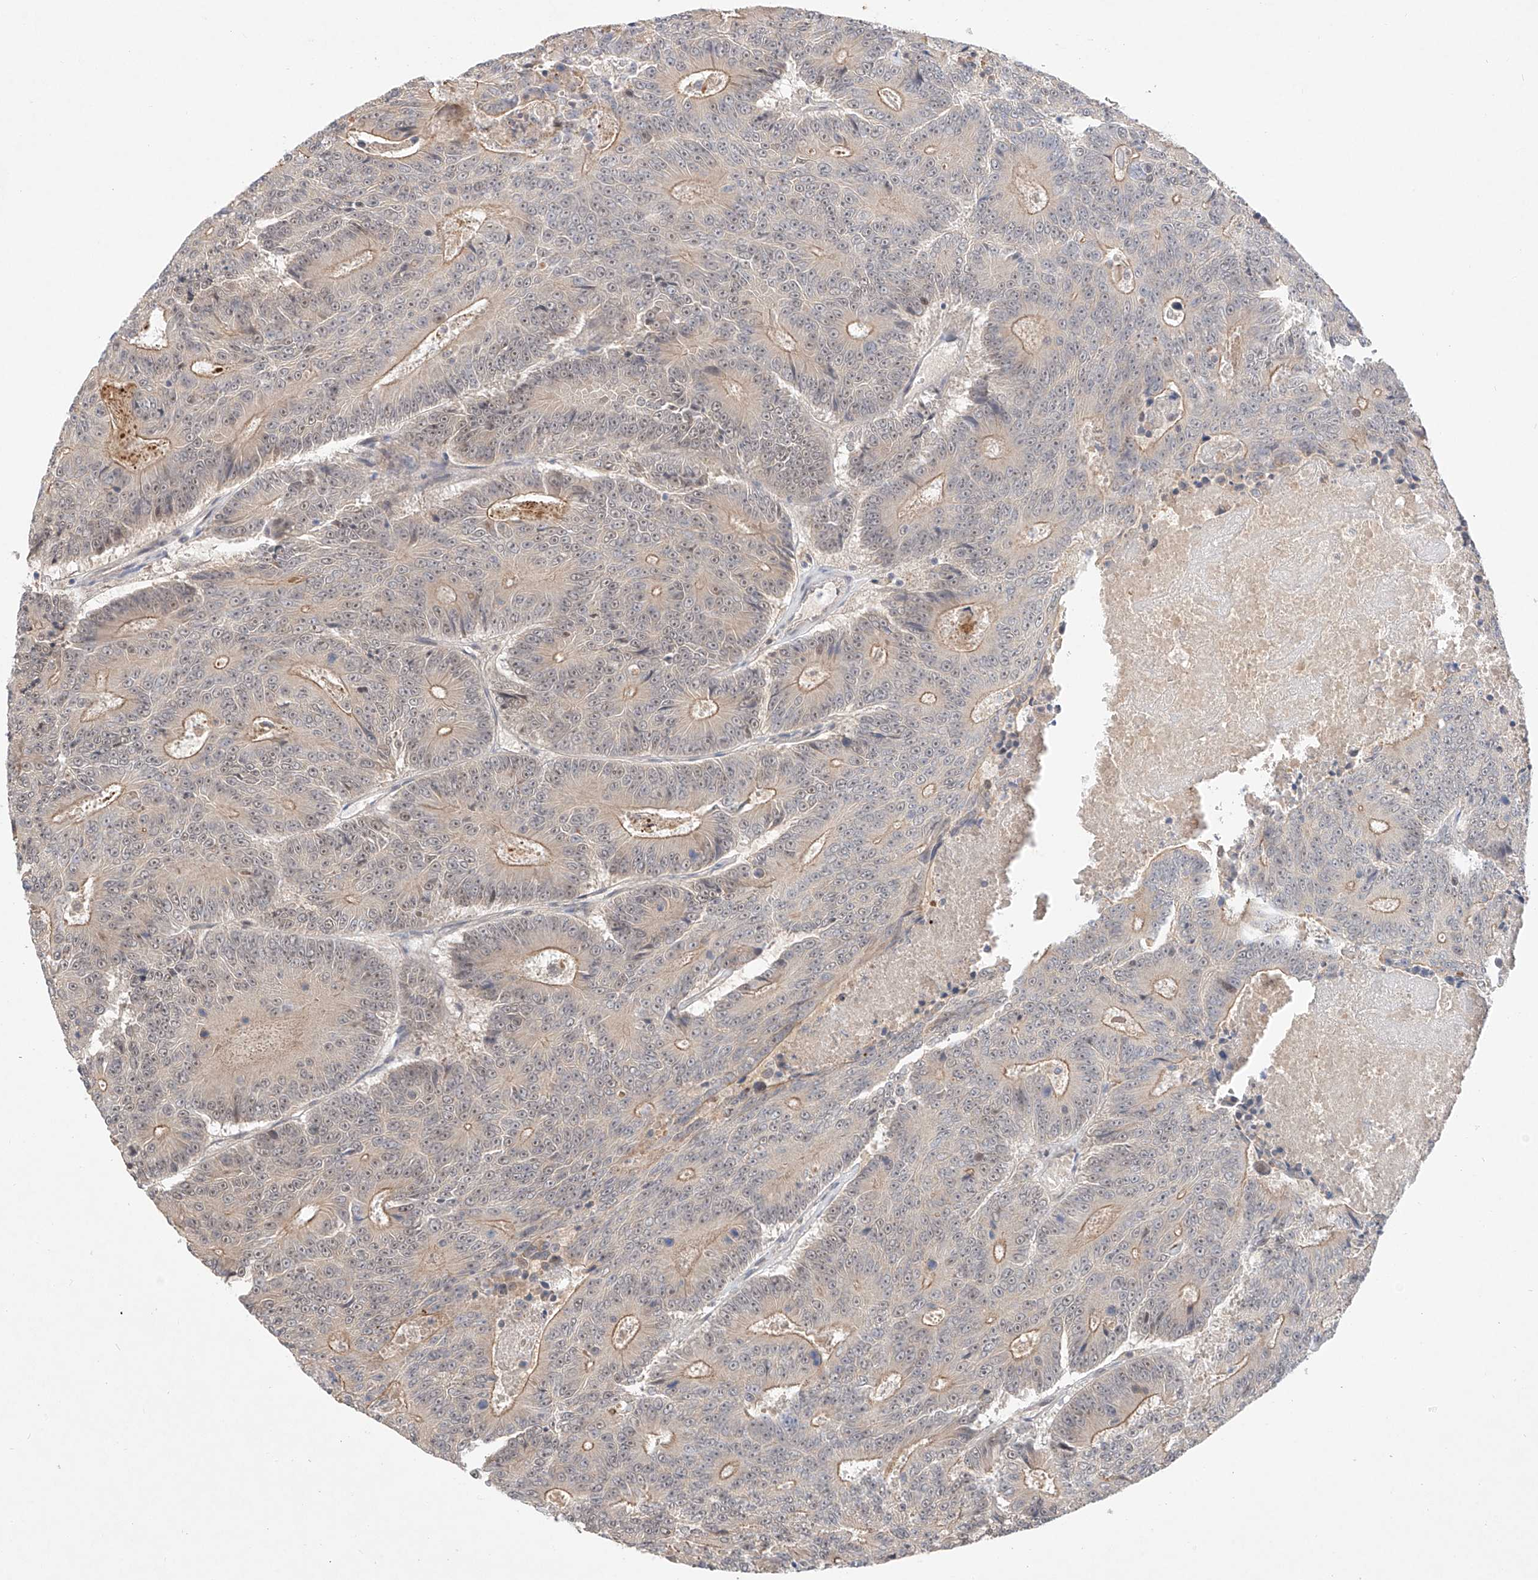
{"staining": {"intensity": "moderate", "quantity": "<25%", "location": "cytoplasmic/membranous"}, "tissue": "colorectal cancer", "cell_type": "Tumor cells", "image_type": "cancer", "snomed": [{"axis": "morphology", "description": "Adenocarcinoma, NOS"}, {"axis": "topography", "description": "Colon"}], "caption": "Colorectal adenocarcinoma stained with a brown dye exhibits moderate cytoplasmic/membranous positive expression in approximately <25% of tumor cells.", "gene": "IL22RA2", "patient": {"sex": "male", "age": 83}}